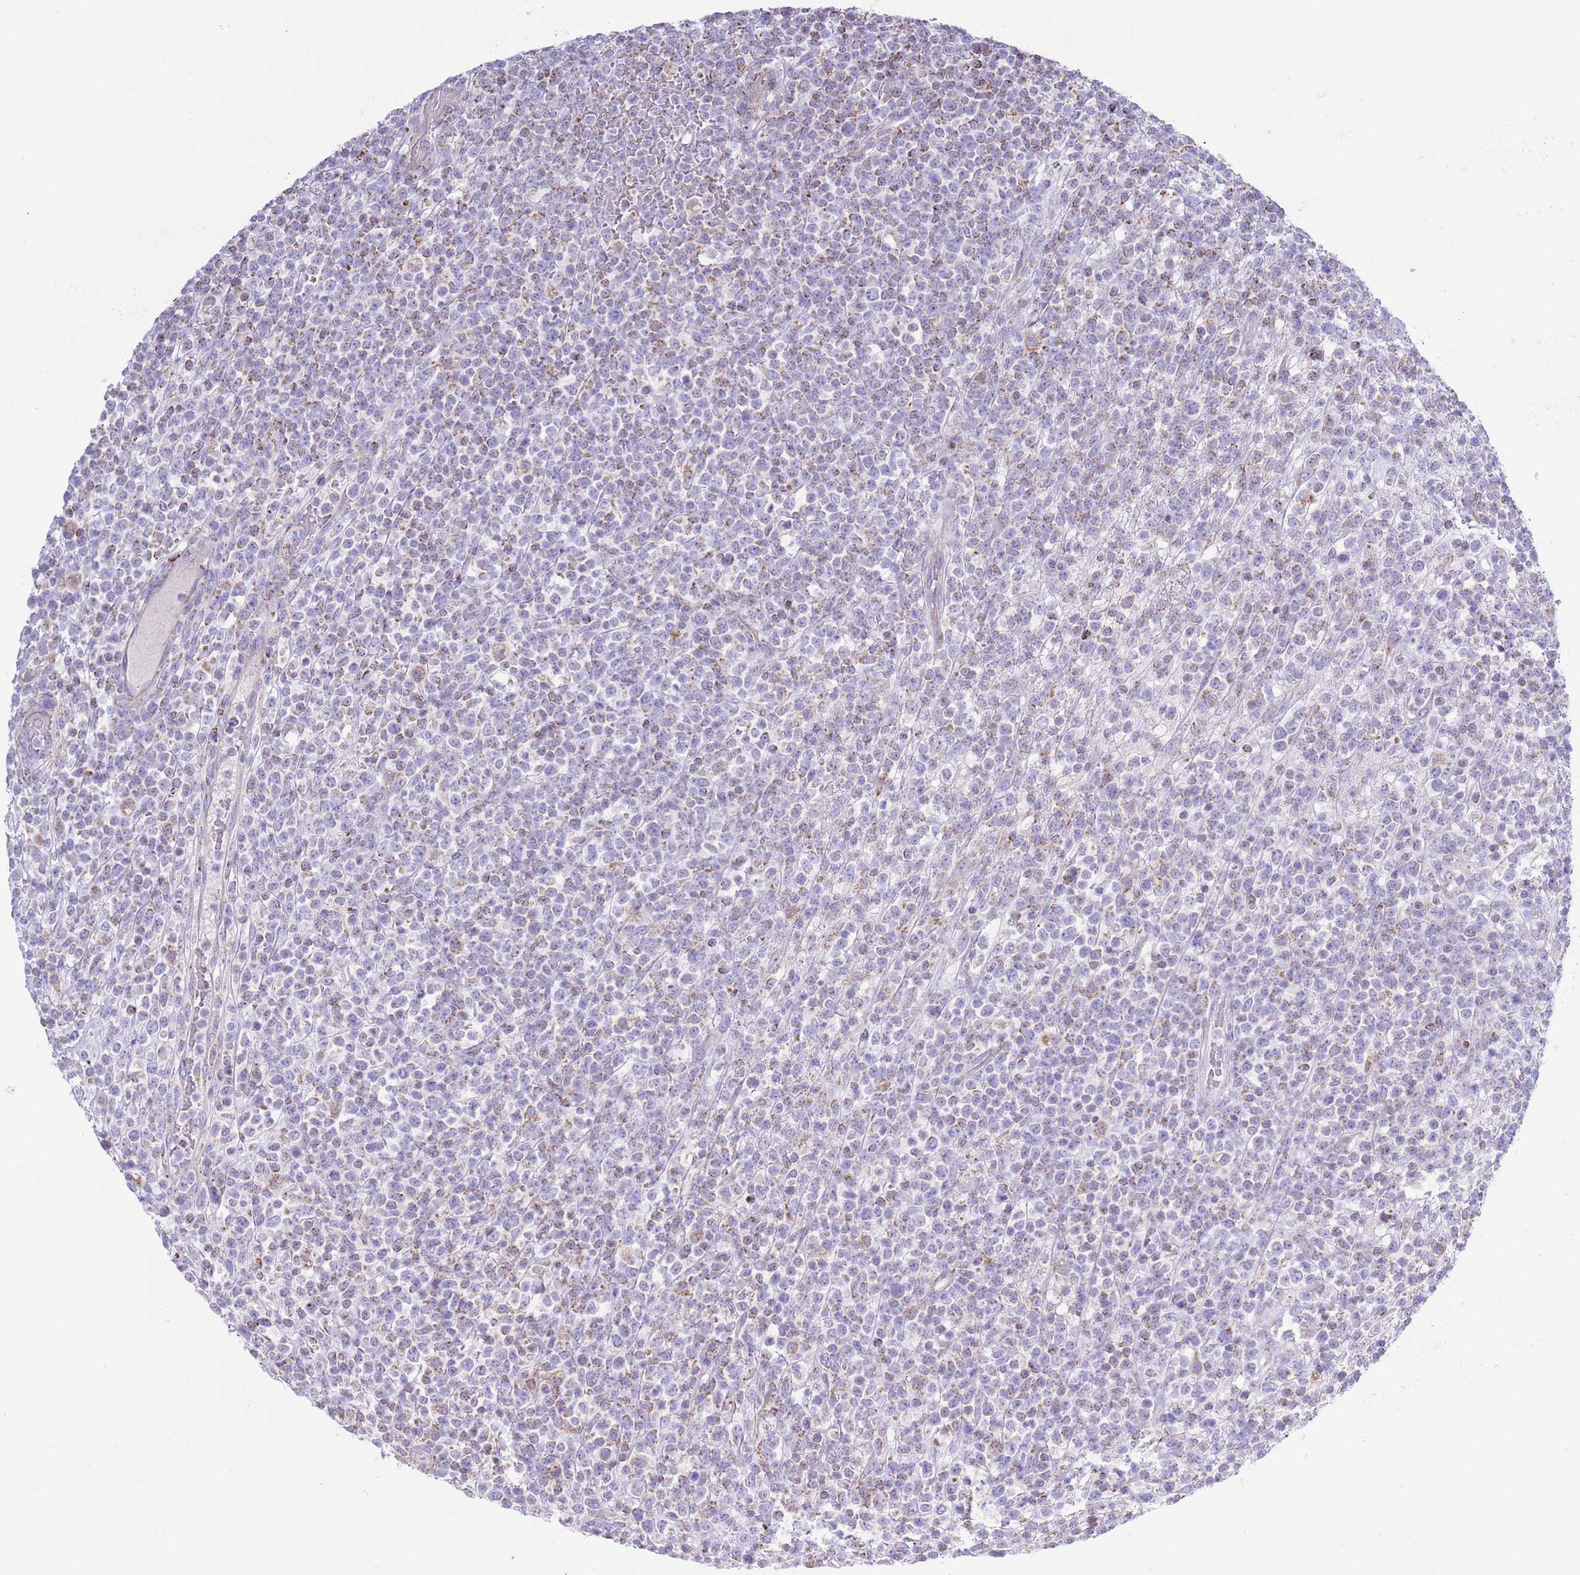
{"staining": {"intensity": "weak", "quantity": "<25%", "location": "cytoplasmic/membranous"}, "tissue": "lymphoma", "cell_type": "Tumor cells", "image_type": "cancer", "snomed": [{"axis": "morphology", "description": "Malignant lymphoma, non-Hodgkin's type, High grade"}, {"axis": "topography", "description": "Colon"}], "caption": "Malignant lymphoma, non-Hodgkin's type (high-grade) was stained to show a protein in brown. There is no significant expression in tumor cells.", "gene": "ATP6V1B1", "patient": {"sex": "female", "age": 53}}